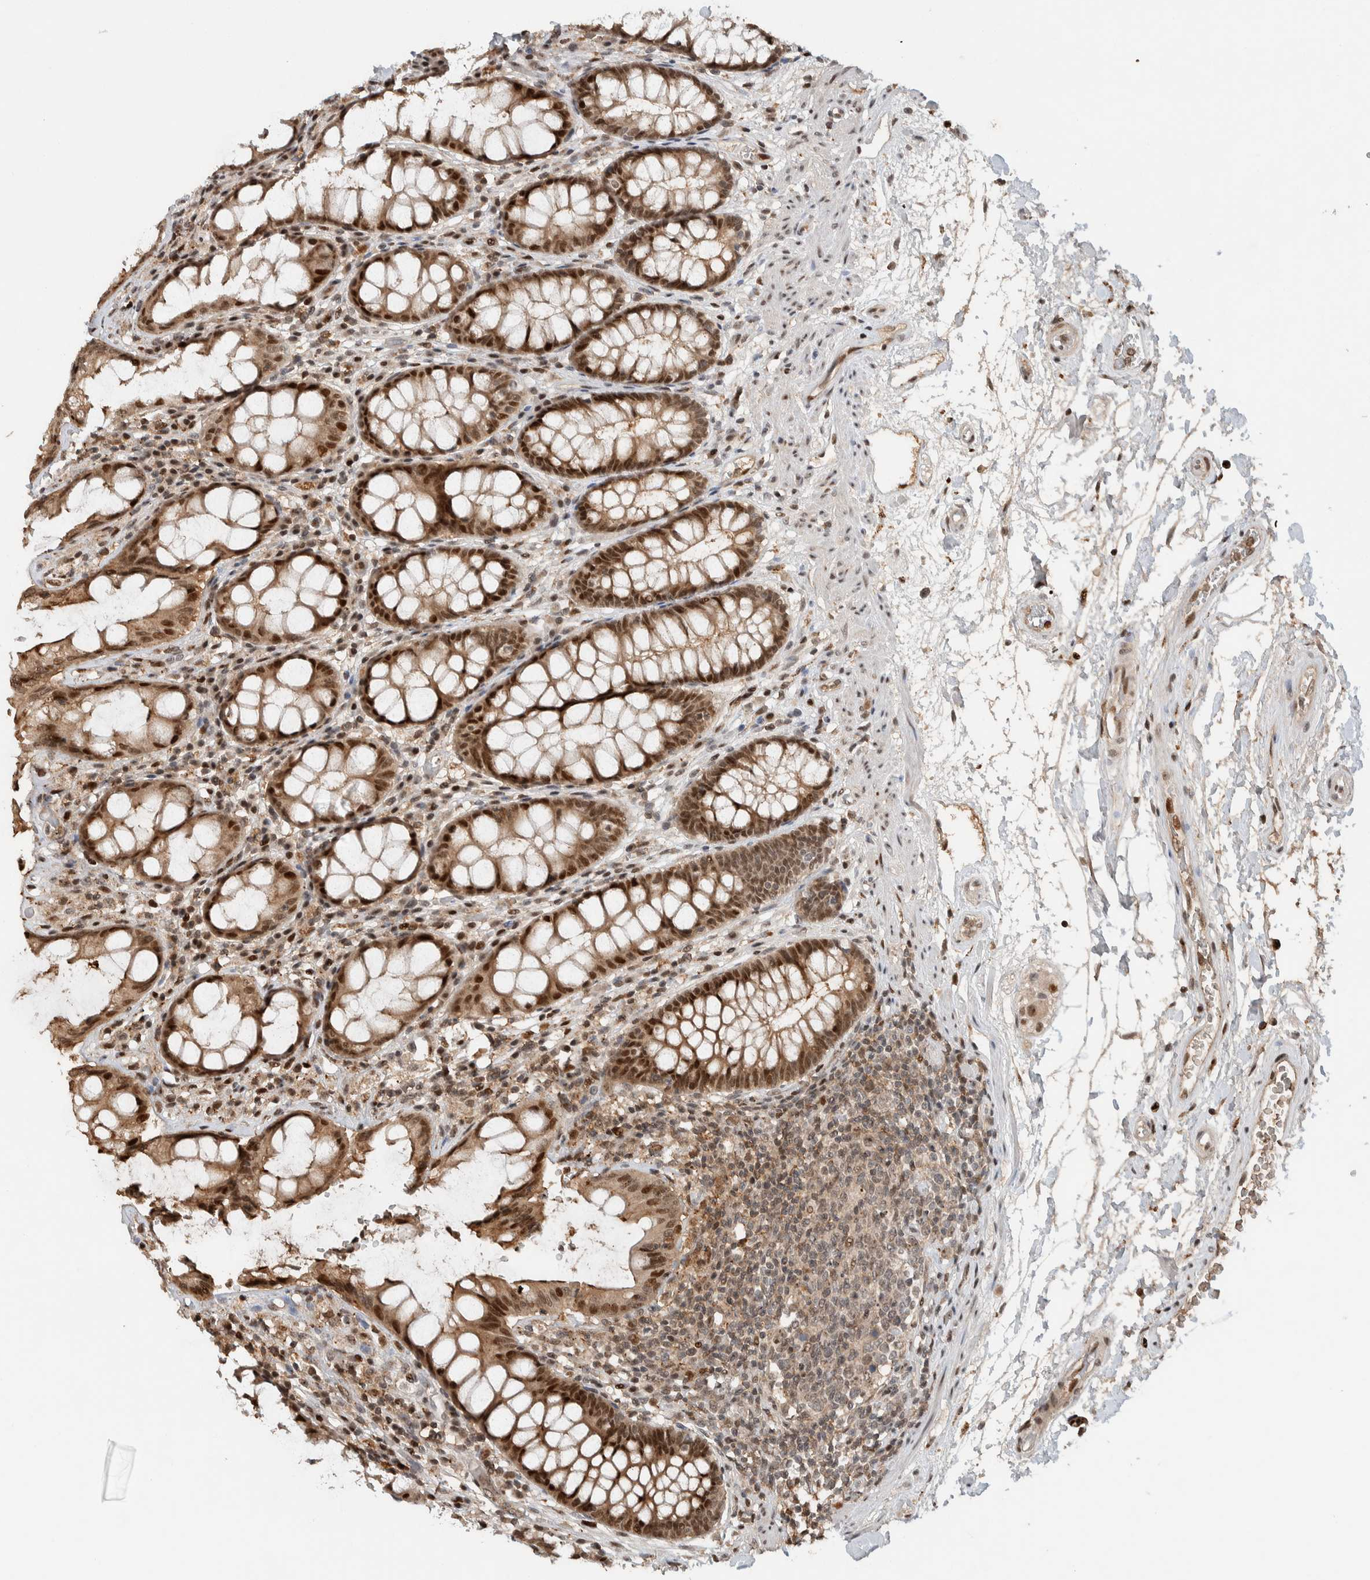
{"staining": {"intensity": "strong", "quantity": ">75%", "location": "cytoplasmic/membranous,nuclear"}, "tissue": "rectum", "cell_type": "Glandular cells", "image_type": "normal", "snomed": [{"axis": "morphology", "description": "Normal tissue, NOS"}, {"axis": "topography", "description": "Rectum"}], "caption": "Glandular cells reveal high levels of strong cytoplasmic/membranous,nuclear expression in about >75% of cells in benign human rectum. Immunohistochemistry (ihc) stains the protein of interest in brown and the nuclei are stained blue.", "gene": "ZNF521", "patient": {"sex": "male", "age": 64}}